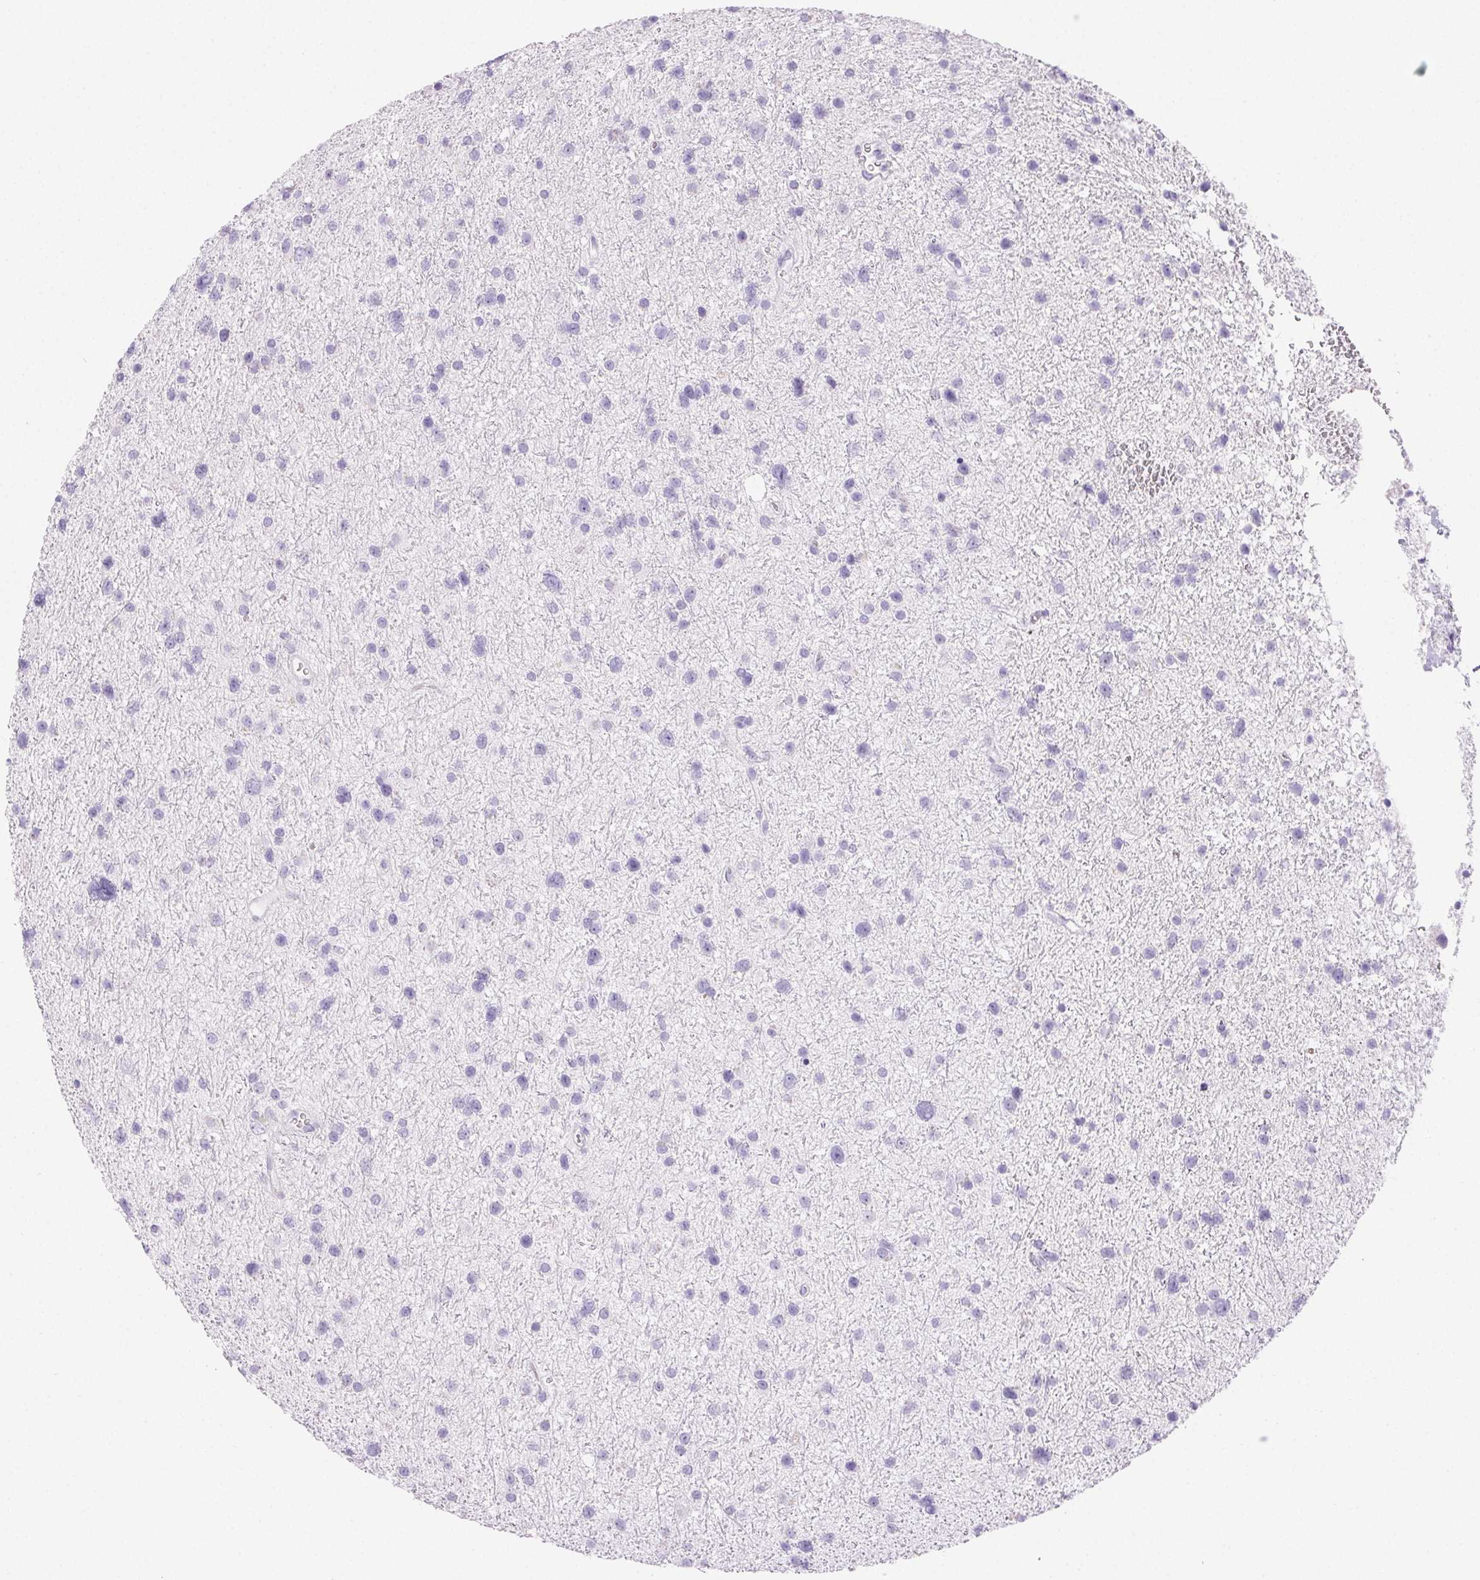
{"staining": {"intensity": "negative", "quantity": "none", "location": "none"}, "tissue": "glioma", "cell_type": "Tumor cells", "image_type": "cancer", "snomed": [{"axis": "morphology", "description": "Glioma, malignant, Low grade"}, {"axis": "topography", "description": "Brain"}], "caption": "DAB immunohistochemical staining of human malignant glioma (low-grade) exhibits no significant staining in tumor cells.", "gene": "PADI4", "patient": {"sex": "female", "age": 55}}